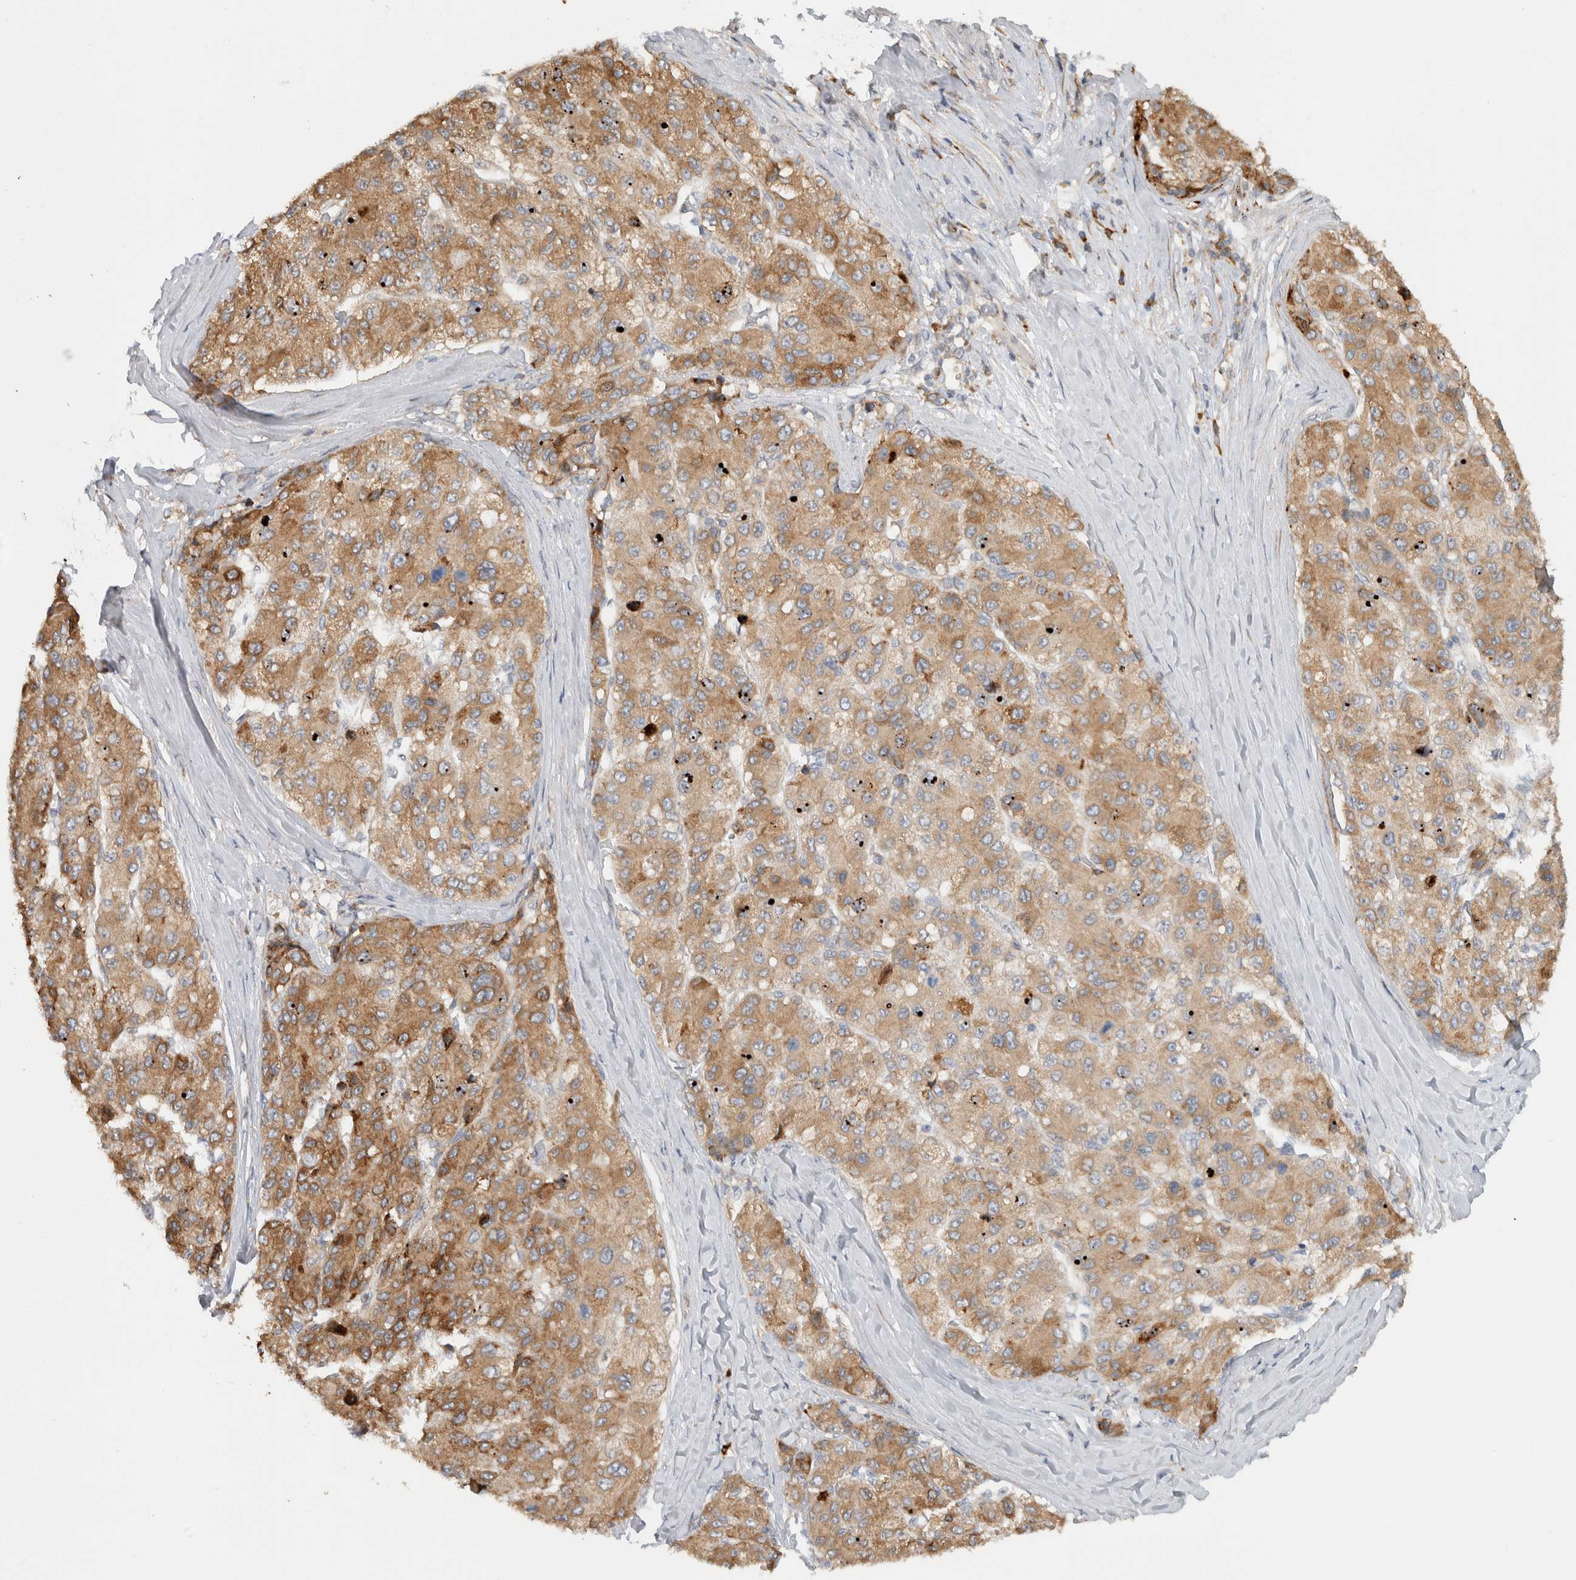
{"staining": {"intensity": "strong", "quantity": ">75%", "location": "cytoplasmic/membranous"}, "tissue": "liver cancer", "cell_type": "Tumor cells", "image_type": "cancer", "snomed": [{"axis": "morphology", "description": "Carcinoma, Hepatocellular, NOS"}, {"axis": "topography", "description": "Liver"}], "caption": "Immunohistochemistry (IHC) (DAB (3,3'-diaminobenzidine)) staining of human liver cancer (hepatocellular carcinoma) exhibits strong cytoplasmic/membranous protein positivity in about >75% of tumor cells.", "gene": "ADCY8", "patient": {"sex": "male", "age": 80}}